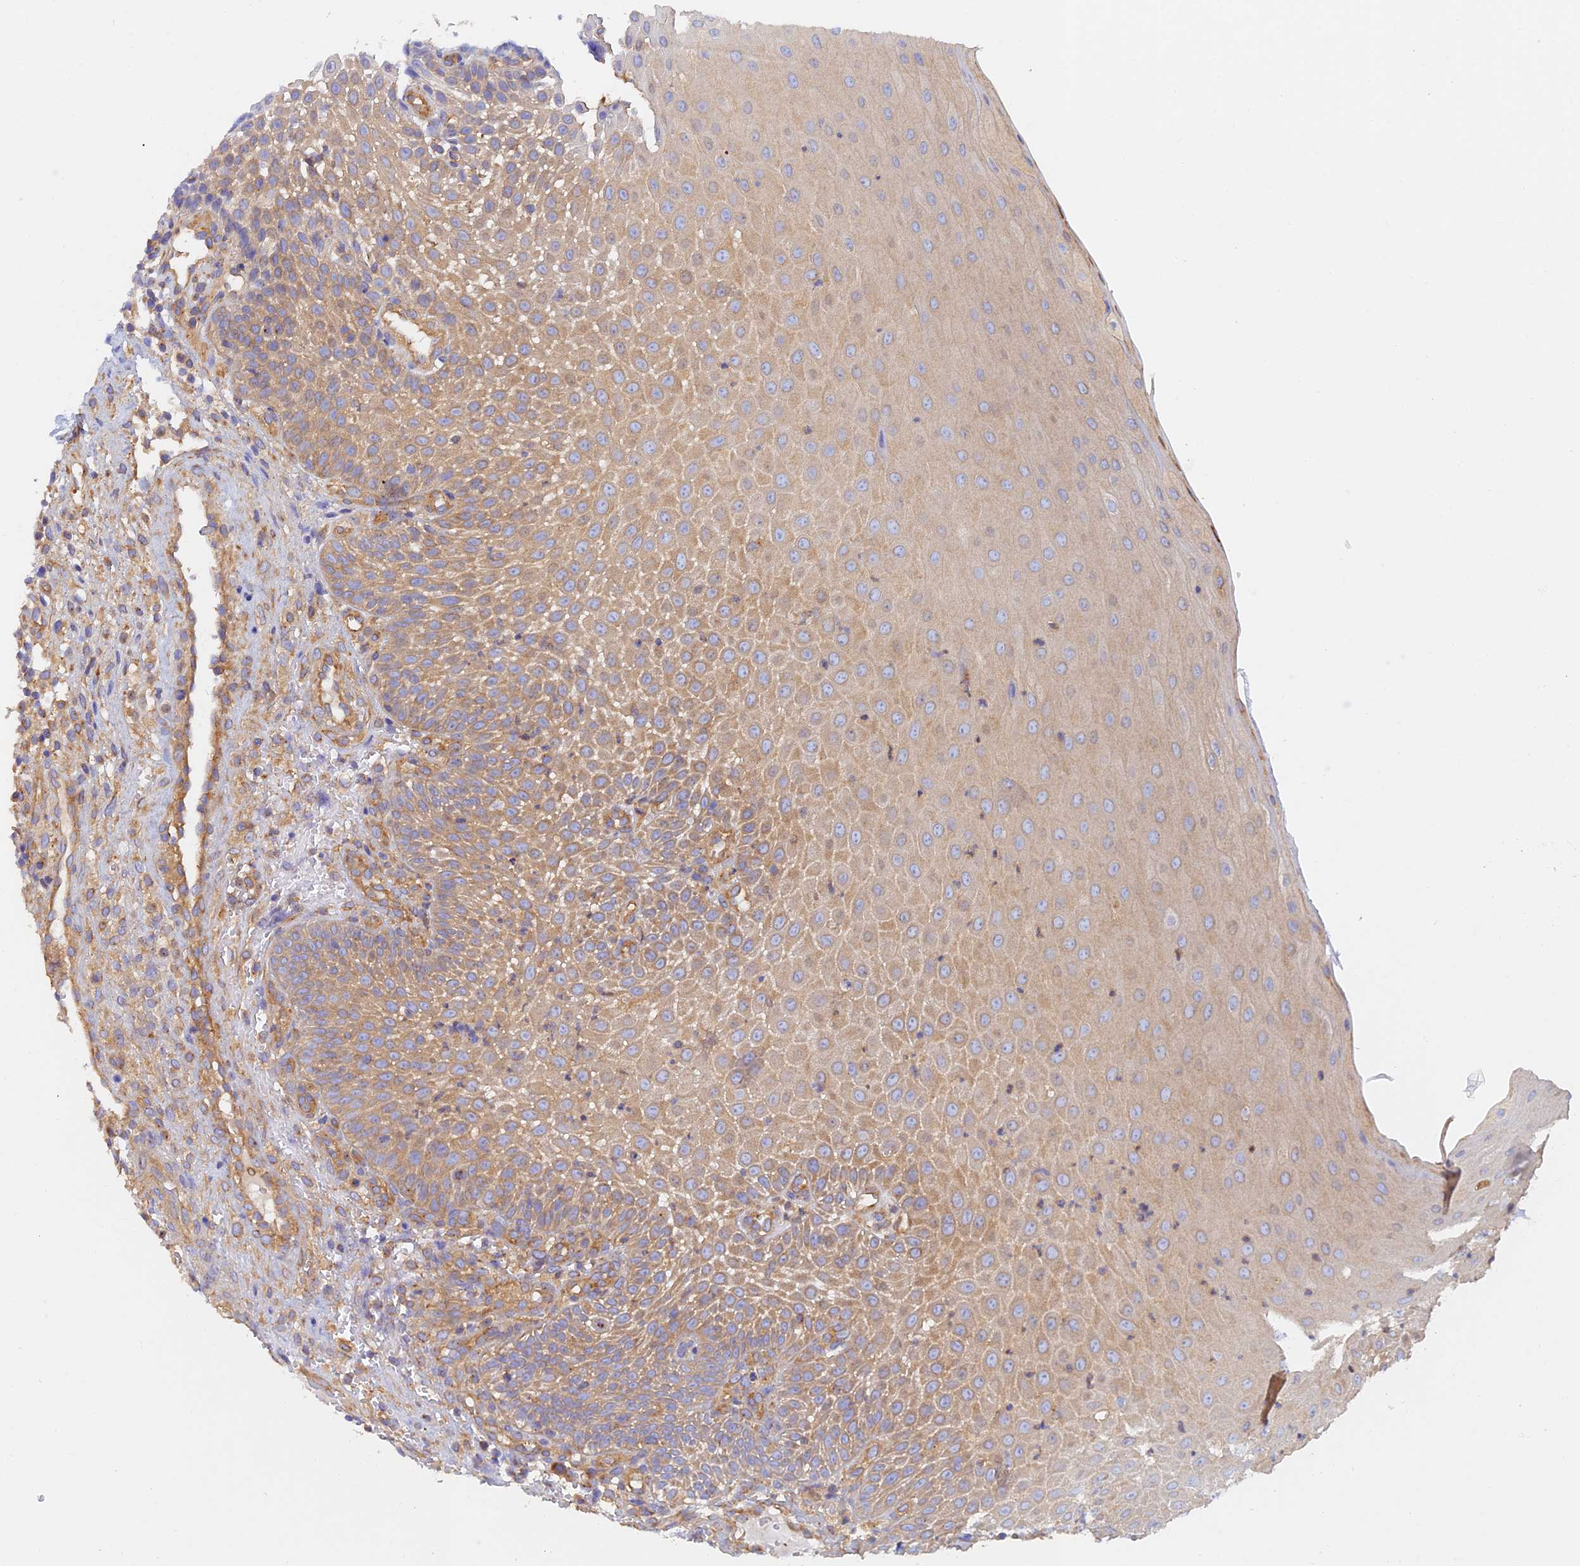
{"staining": {"intensity": "weak", "quantity": ">75%", "location": "cytoplasmic/membranous"}, "tissue": "oral mucosa", "cell_type": "Squamous epithelial cells", "image_type": "normal", "snomed": [{"axis": "morphology", "description": "Normal tissue, NOS"}, {"axis": "topography", "description": "Oral tissue"}], "caption": "A brown stain shows weak cytoplasmic/membranous staining of a protein in squamous epithelial cells of benign oral mucosa.", "gene": "DCTN2", "patient": {"sex": "female", "age": 13}}